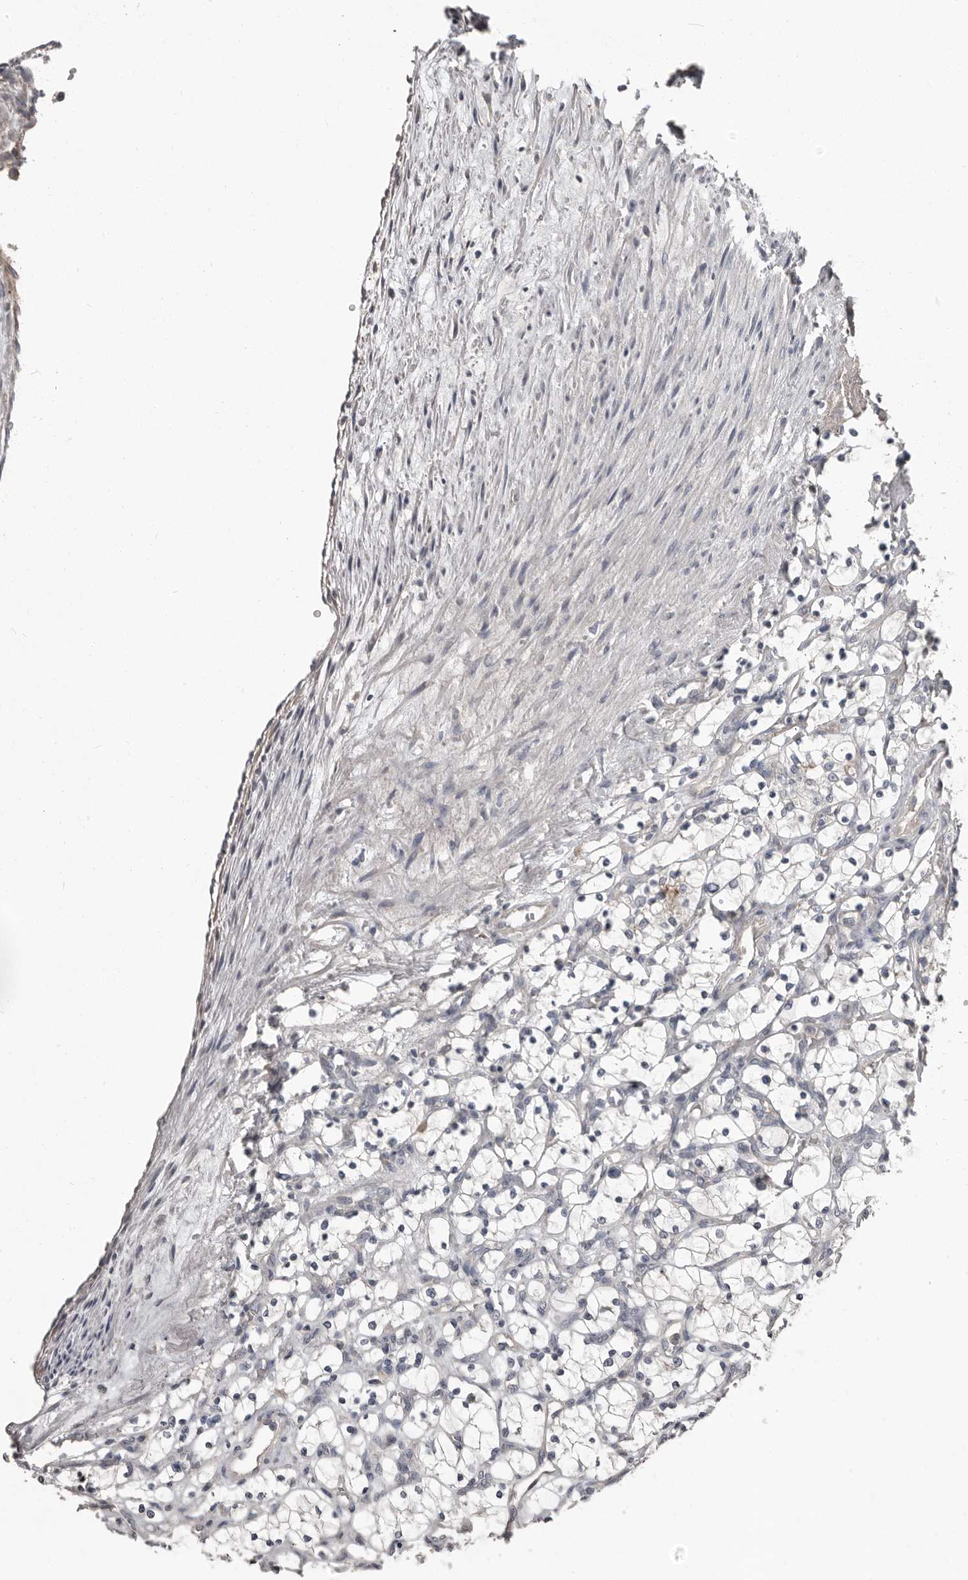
{"staining": {"intensity": "negative", "quantity": "none", "location": "none"}, "tissue": "renal cancer", "cell_type": "Tumor cells", "image_type": "cancer", "snomed": [{"axis": "morphology", "description": "Adenocarcinoma, NOS"}, {"axis": "topography", "description": "Kidney"}], "caption": "Renal cancer (adenocarcinoma) was stained to show a protein in brown. There is no significant staining in tumor cells. Nuclei are stained in blue.", "gene": "CA6", "patient": {"sex": "female", "age": 69}}